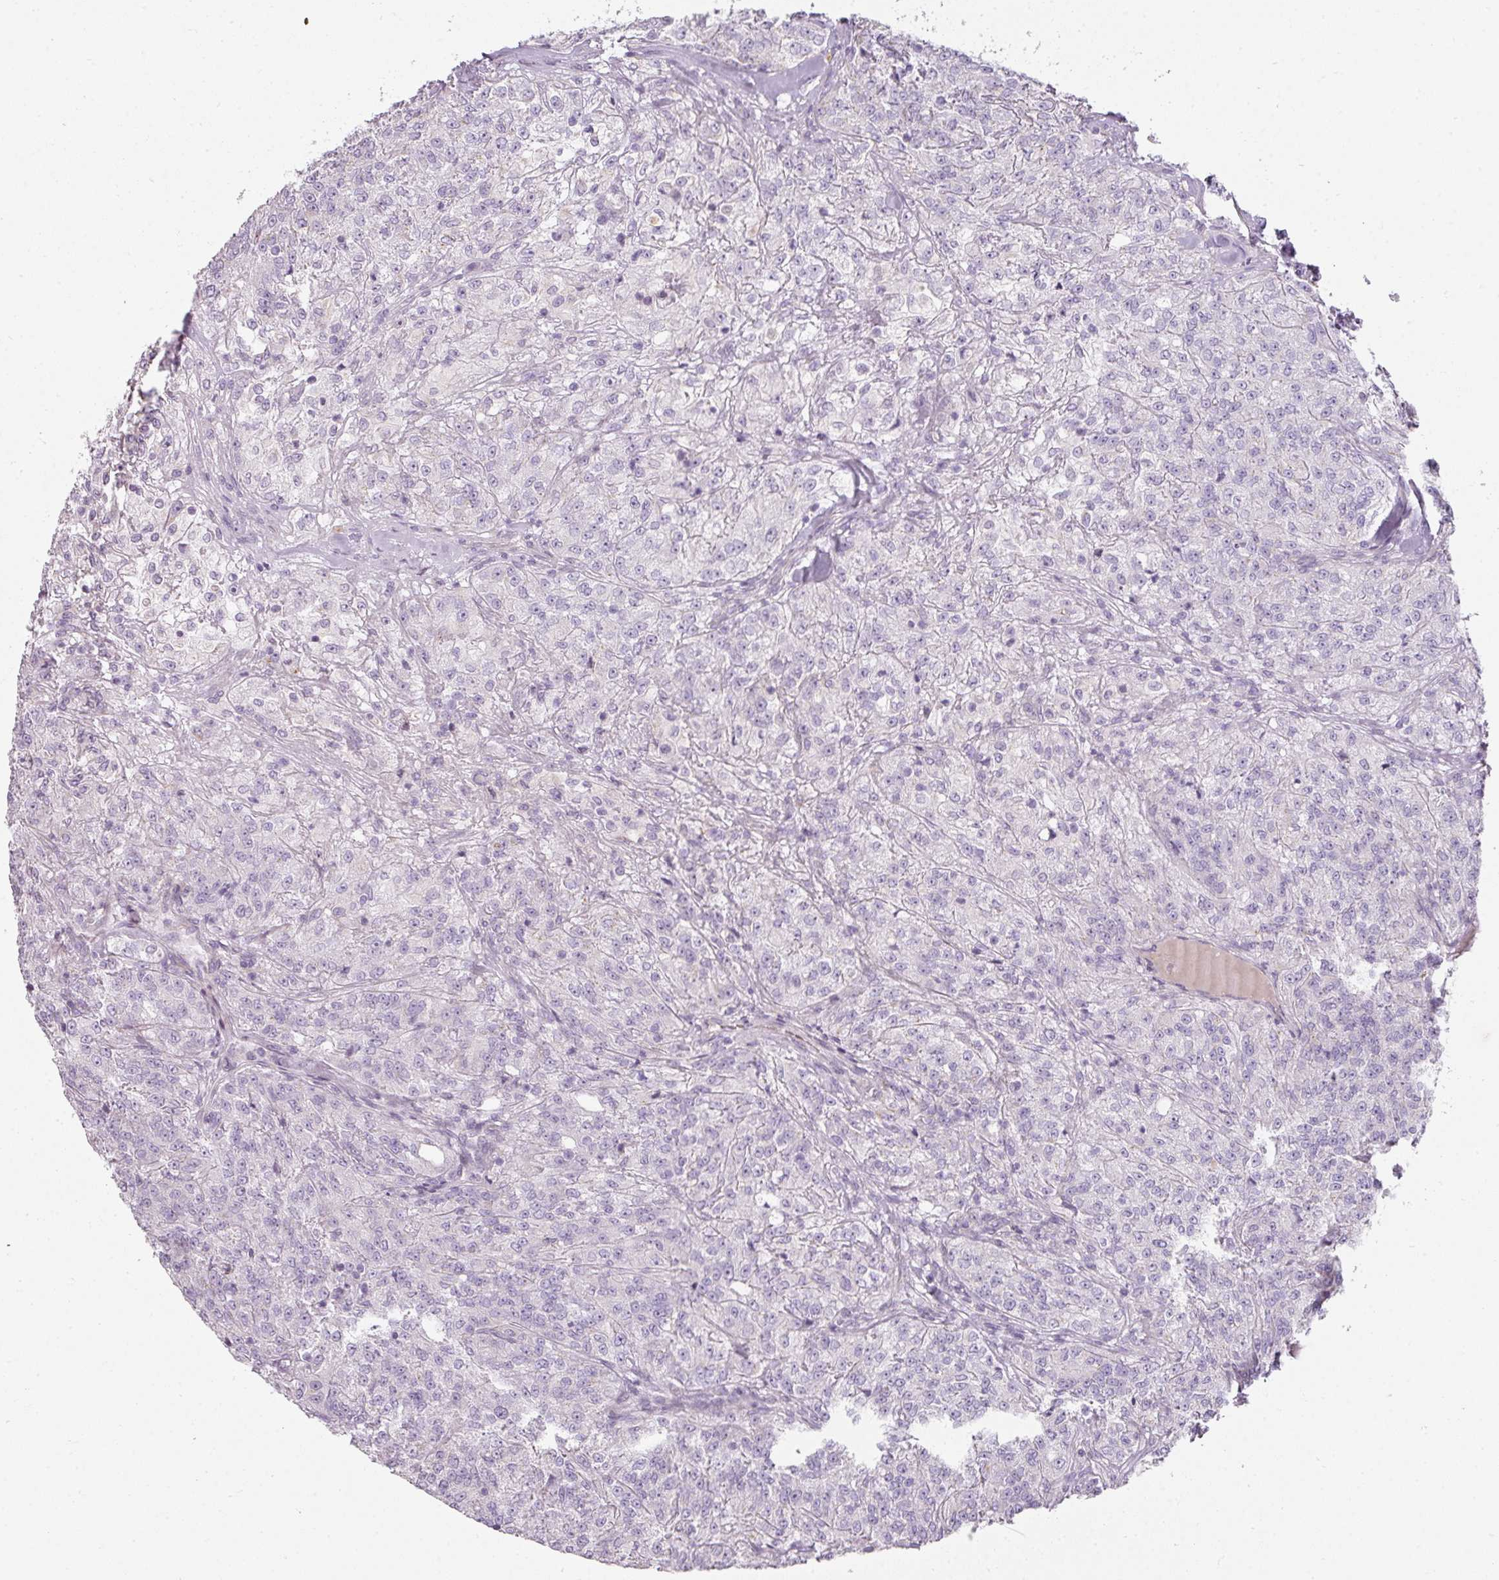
{"staining": {"intensity": "negative", "quantity": "none", "location": "none"}, "tissue": "renal cancer", "cell_type": "Tumor cells", "image_type": "cancer", "snomed": [{"axis": "morphology", "description": "Adenocarcinoma, NOS"}, {"axis": "topography", "description": "Kidney"}], "caption": "IHC micrograph of human renal cancer (adenocarcinoma) stained for a protein (brown), which reveals no positivity in tumor cells.", "gene": "ATP8B2", "patient": {"sex": "female", "age": 63}}